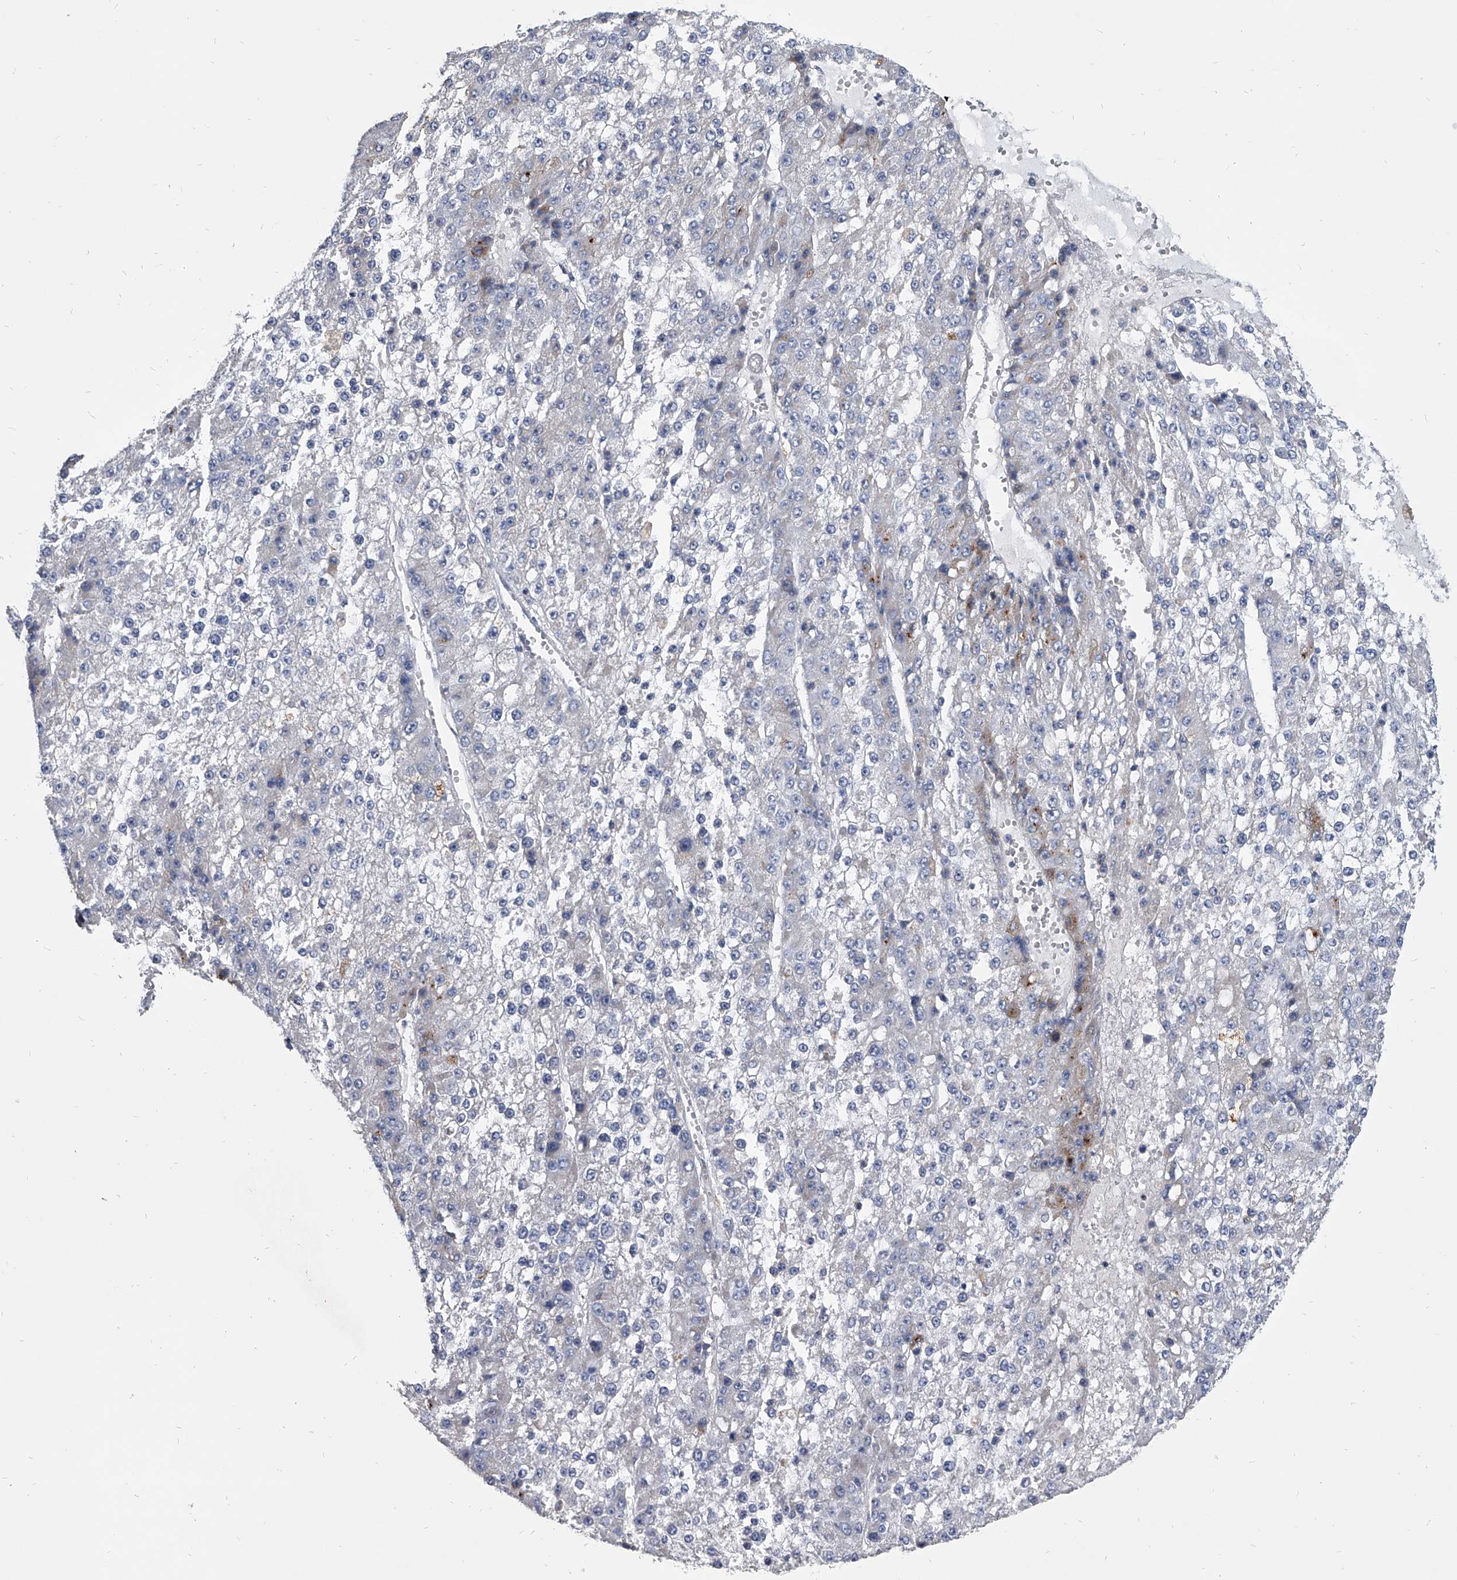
{"staining": {"intensity": "negative", "quantity": "none", "location": "none"}, "tissue": "liver cancer", "cell_type": "Tumor cells", "image_type": "cancer", "snomed": [{"axis": "morphology", "description": "Carcinoma, Hepatocellular, NOS"}, {"axis": "topography", "description": "Liver"}], "caption": "A photomicrograph of liver cancer stained for a protein demonstrates no brown staining in tumor cells.", "gene": "SPP1", "patient": {"sex": "female", "age": 73}}